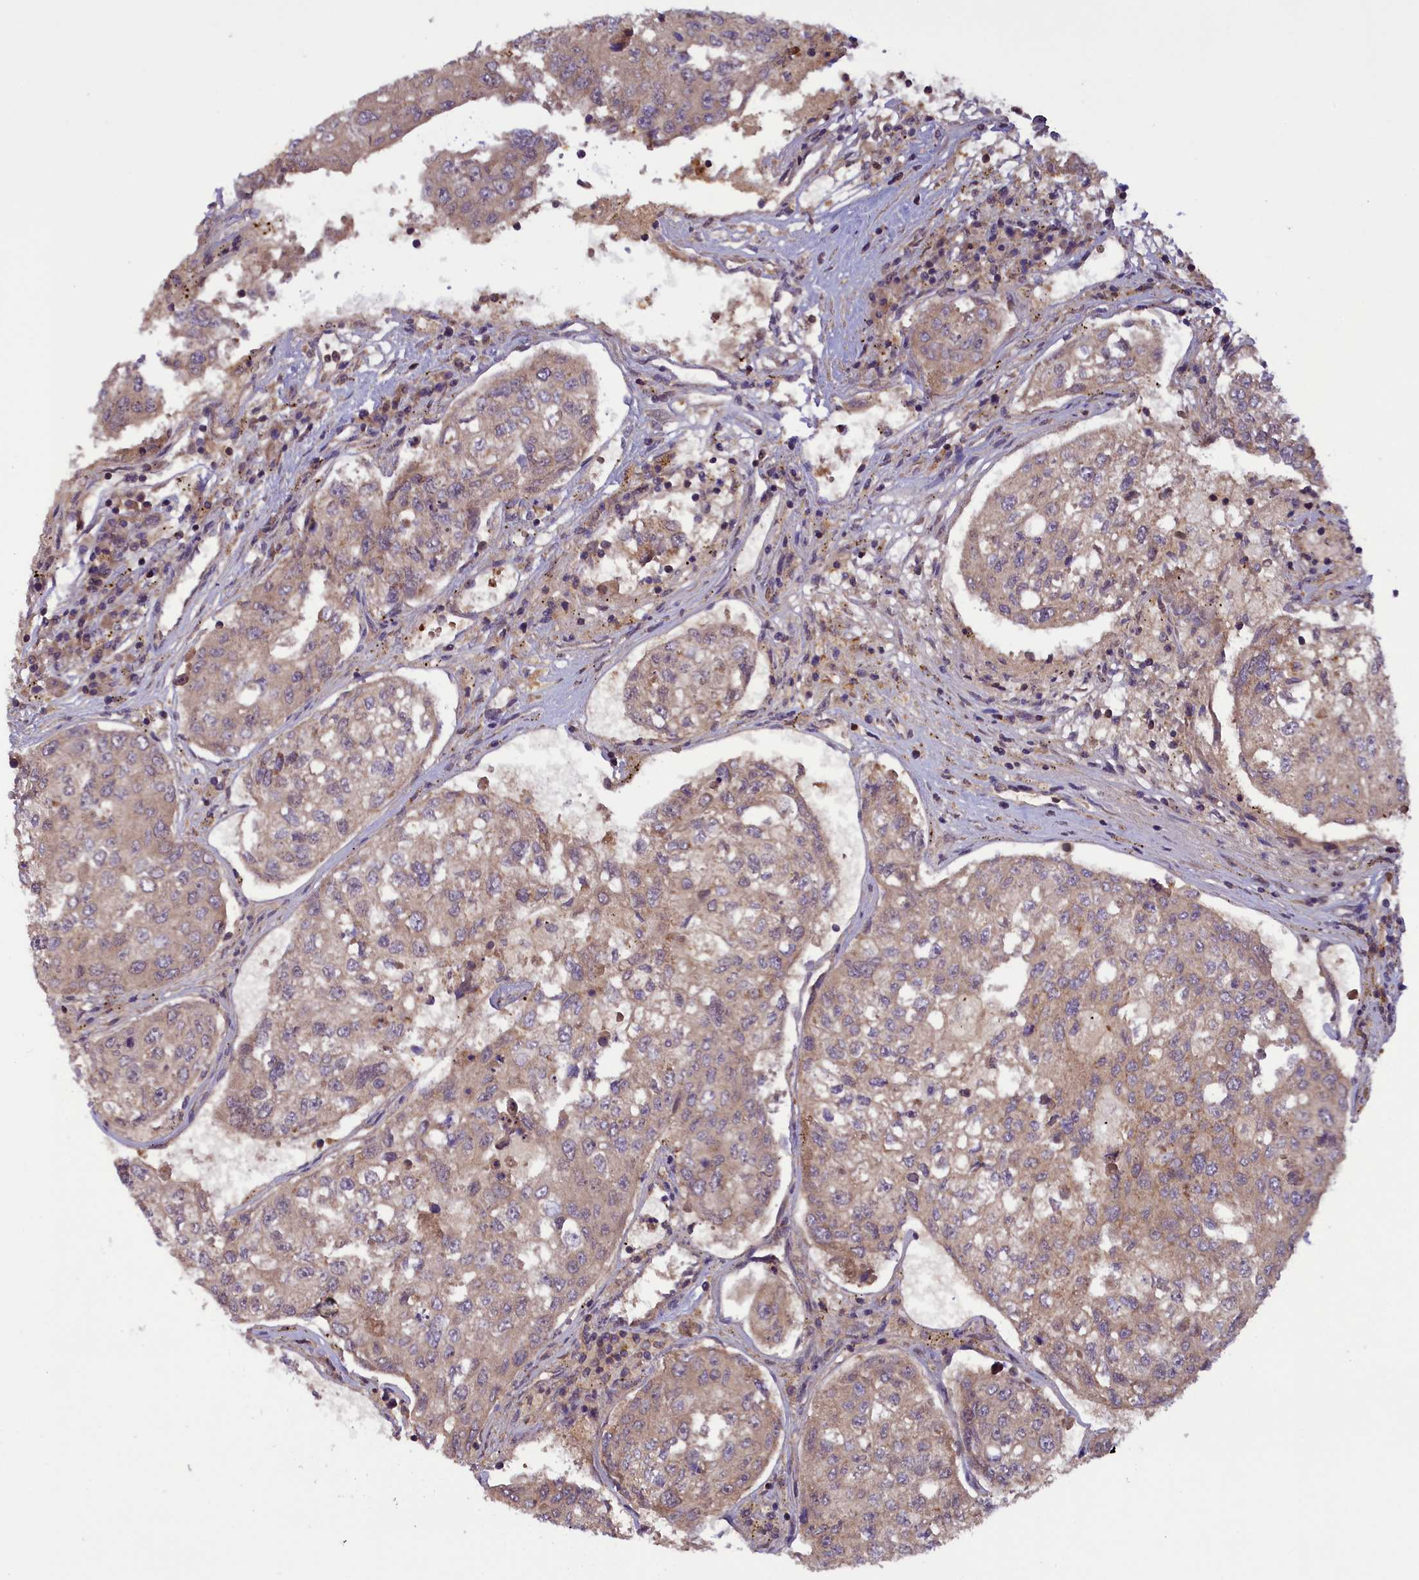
{"staining": {"intensity": "weak", "quantity": "25%-75%", "location": "cytoplasmic/membranous"}, "tissue": "urothelial cancer", "cell_type": "Tumor cells", "image_type": "cancer", "snomed": [{"axis": "morphology", "description": "Urothelial carcinoma, High grade"}, {"axis": "topography", "description": "Lymph node"}, {"axis": "topography", "description": "Urinary bladder"}], "caption": "This image displays immunohistochemistry staining of human urothelial cancer, with low weak cytoplasmic/membranous positivity in about 25%-75% of tumor cells.", "gene": "IZUMO2", "patient": {"sex": "male", "age": 51}}